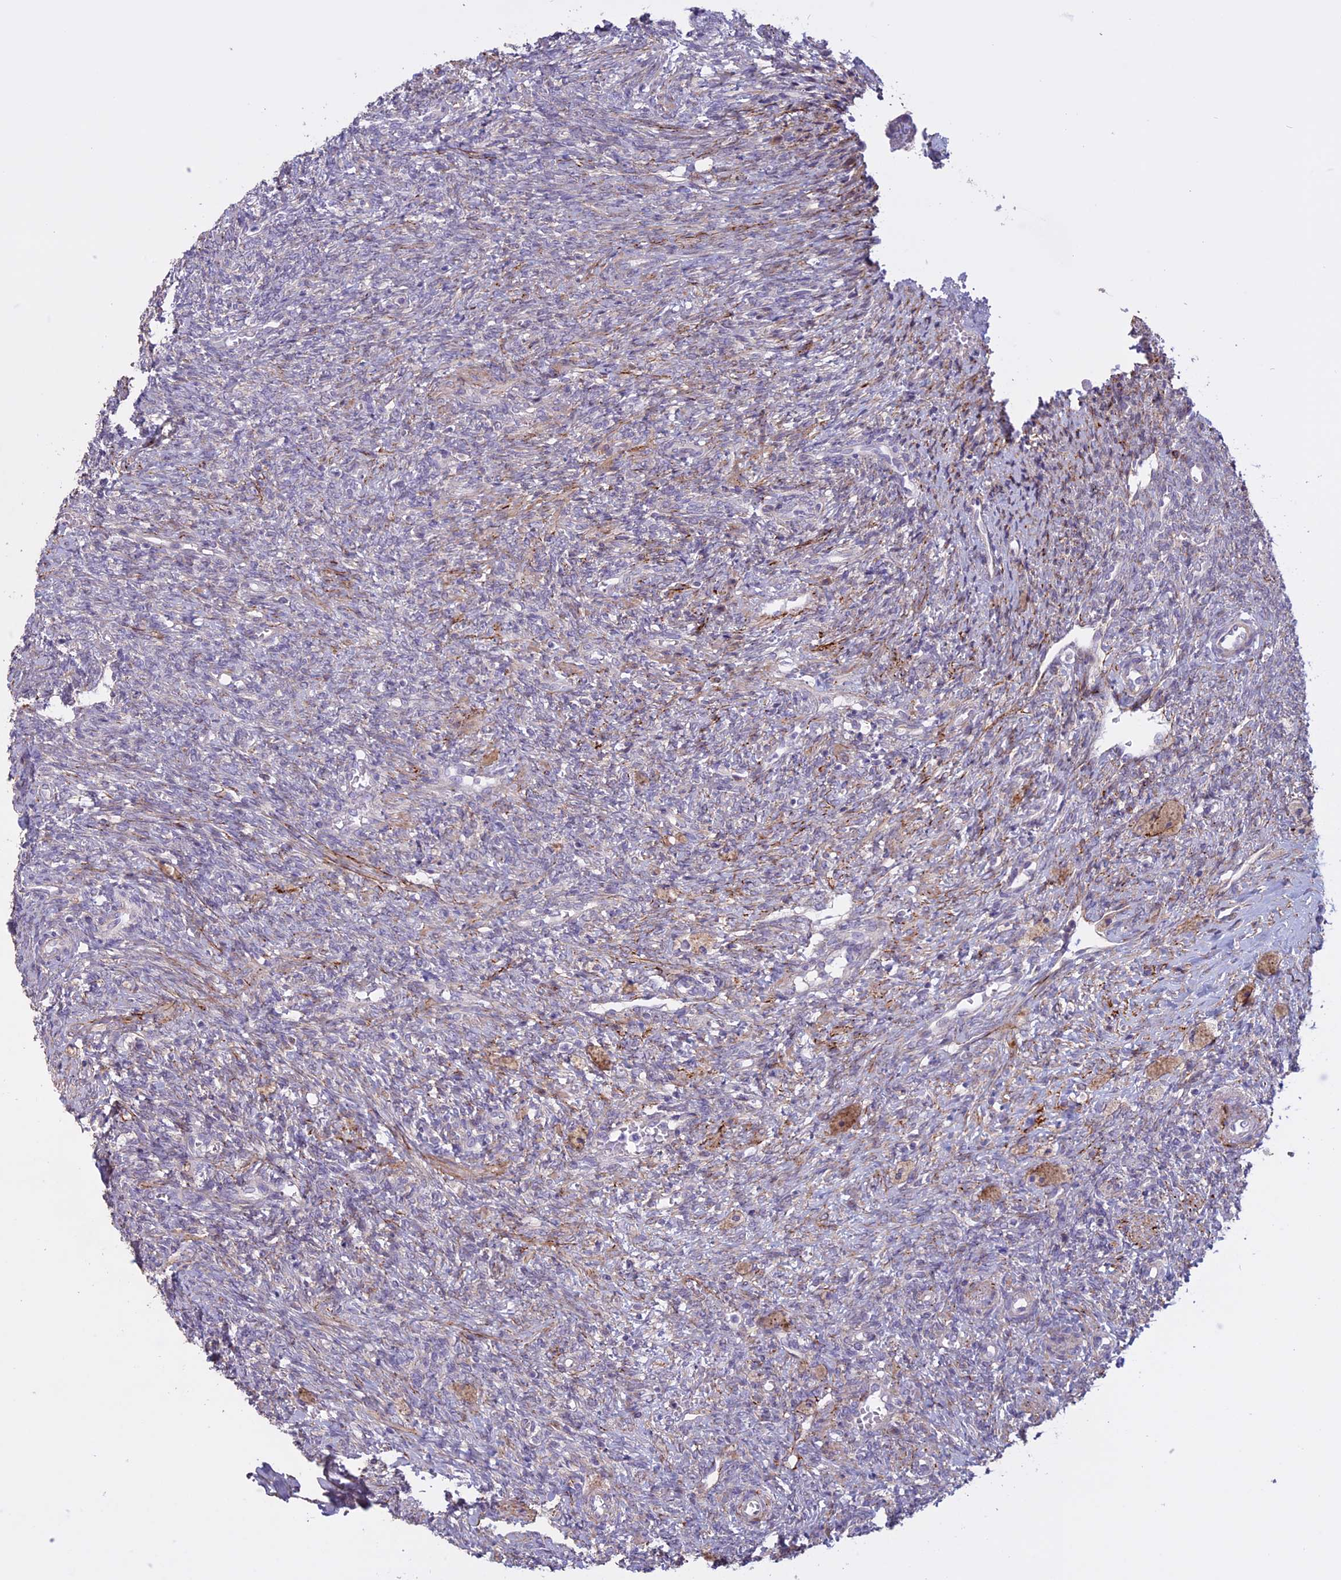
{"staining": {"intensity": "weak", "quantity": "<25%", "location": "cytoplasmic/membranous"}, "tissue": "ovary", "cell_type": "Ovarian stroma cells", "image_type": "normal", "snomed": [{"axis": "morphology", "description": "Normal tissue, NOS"}, {"axis": "topography", "description": "Ovary"}], "caption": "The image reveals no significant expression in ovarian stroma cells of ovary. The staining is performed using DAB (3,3'-diaminobenzidine) brown chromogen with nuclei counter-stained in using hematoxylin.", "gene": "SPHKAP", "patient": {"sex": "female", "age": 41}}